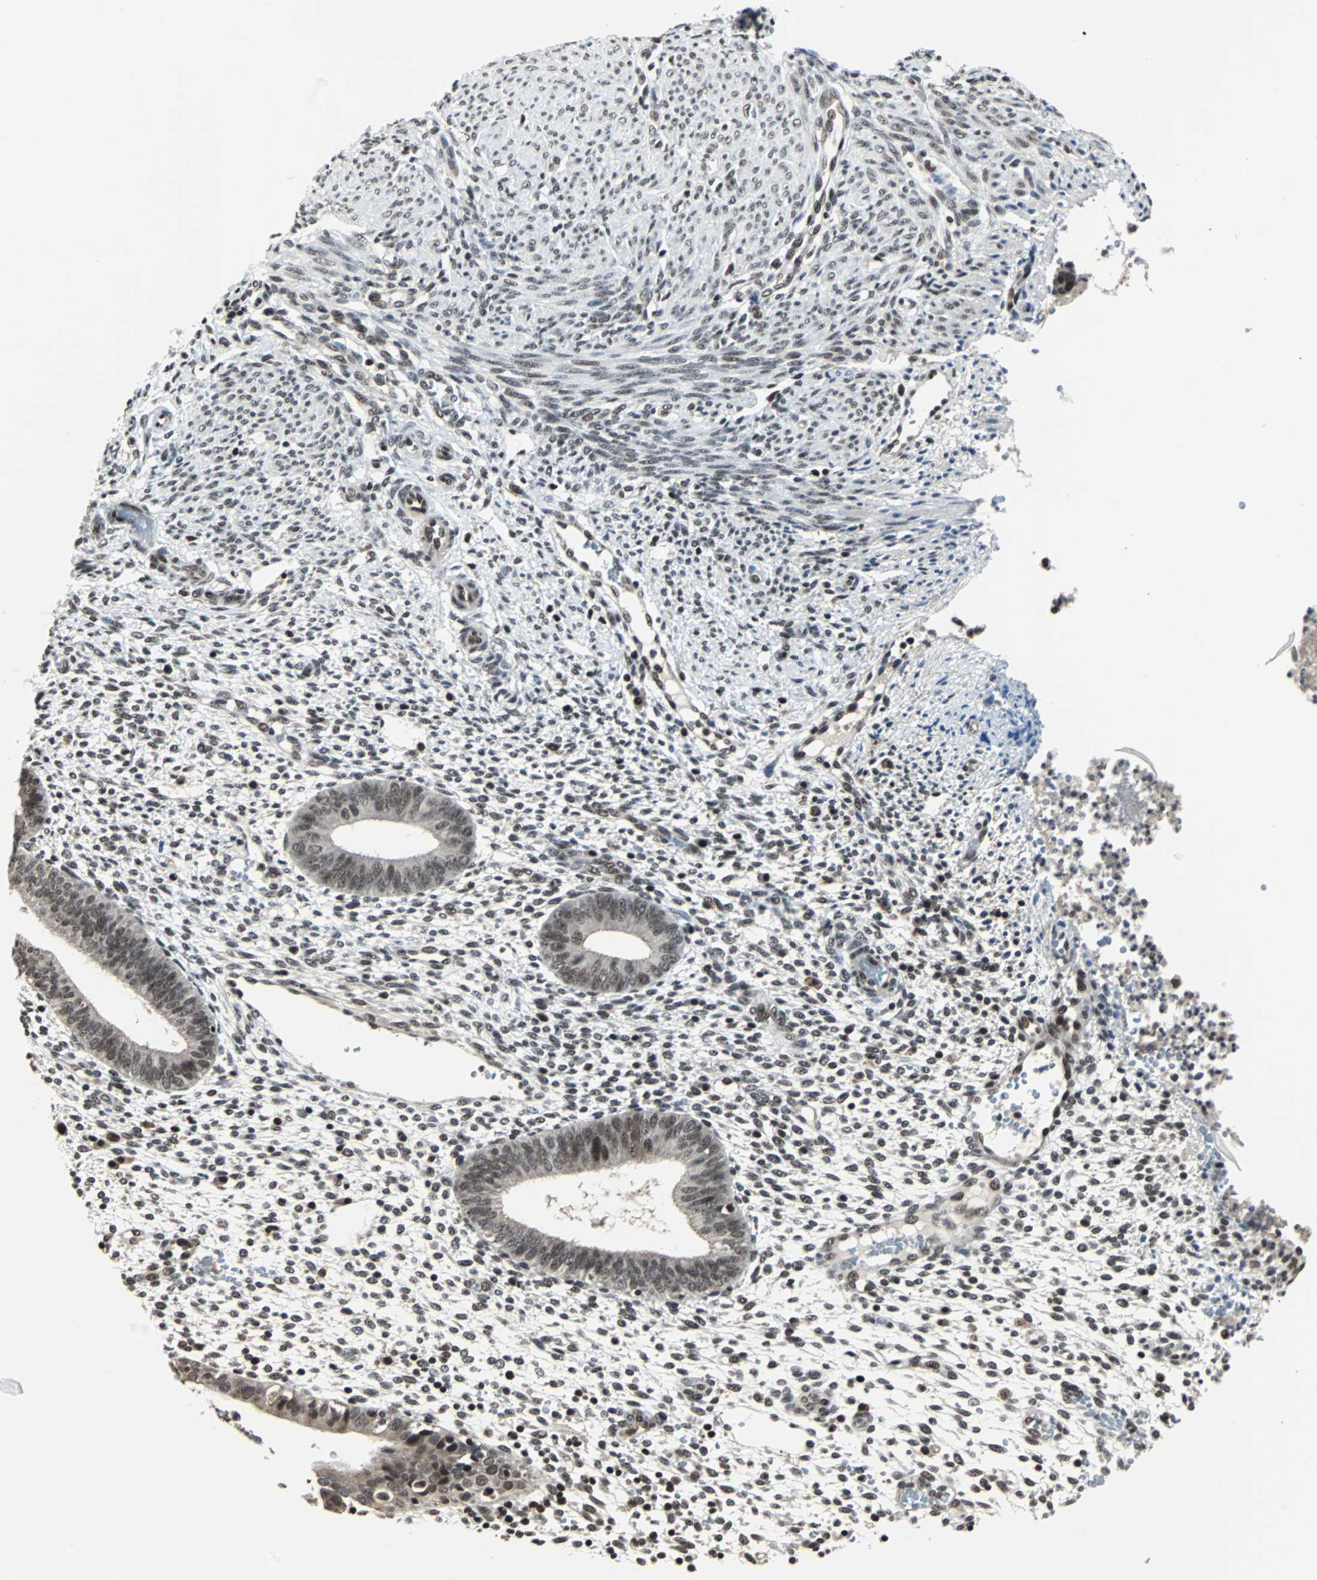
{"staining": {"intensity": "moderate", "quantity": "25%-75%", "location": "nuclear"}, "tissue": "endometrium", "cell_type": "Cells in endometrial stroma", "image_type": "normal", "snomed": [{"axis": "morphology", "description": "Normal tissue, NOS"}, {"axis": "topography", "description": "Endometrium"}], "caption": "Endometrium stained with IHC demonstrates moderate nuclear staining in about 25%-75% of cells in endometrial stroma.", "gene": "TERF2IP", "patient": {"sex": "female", "age": 35}}